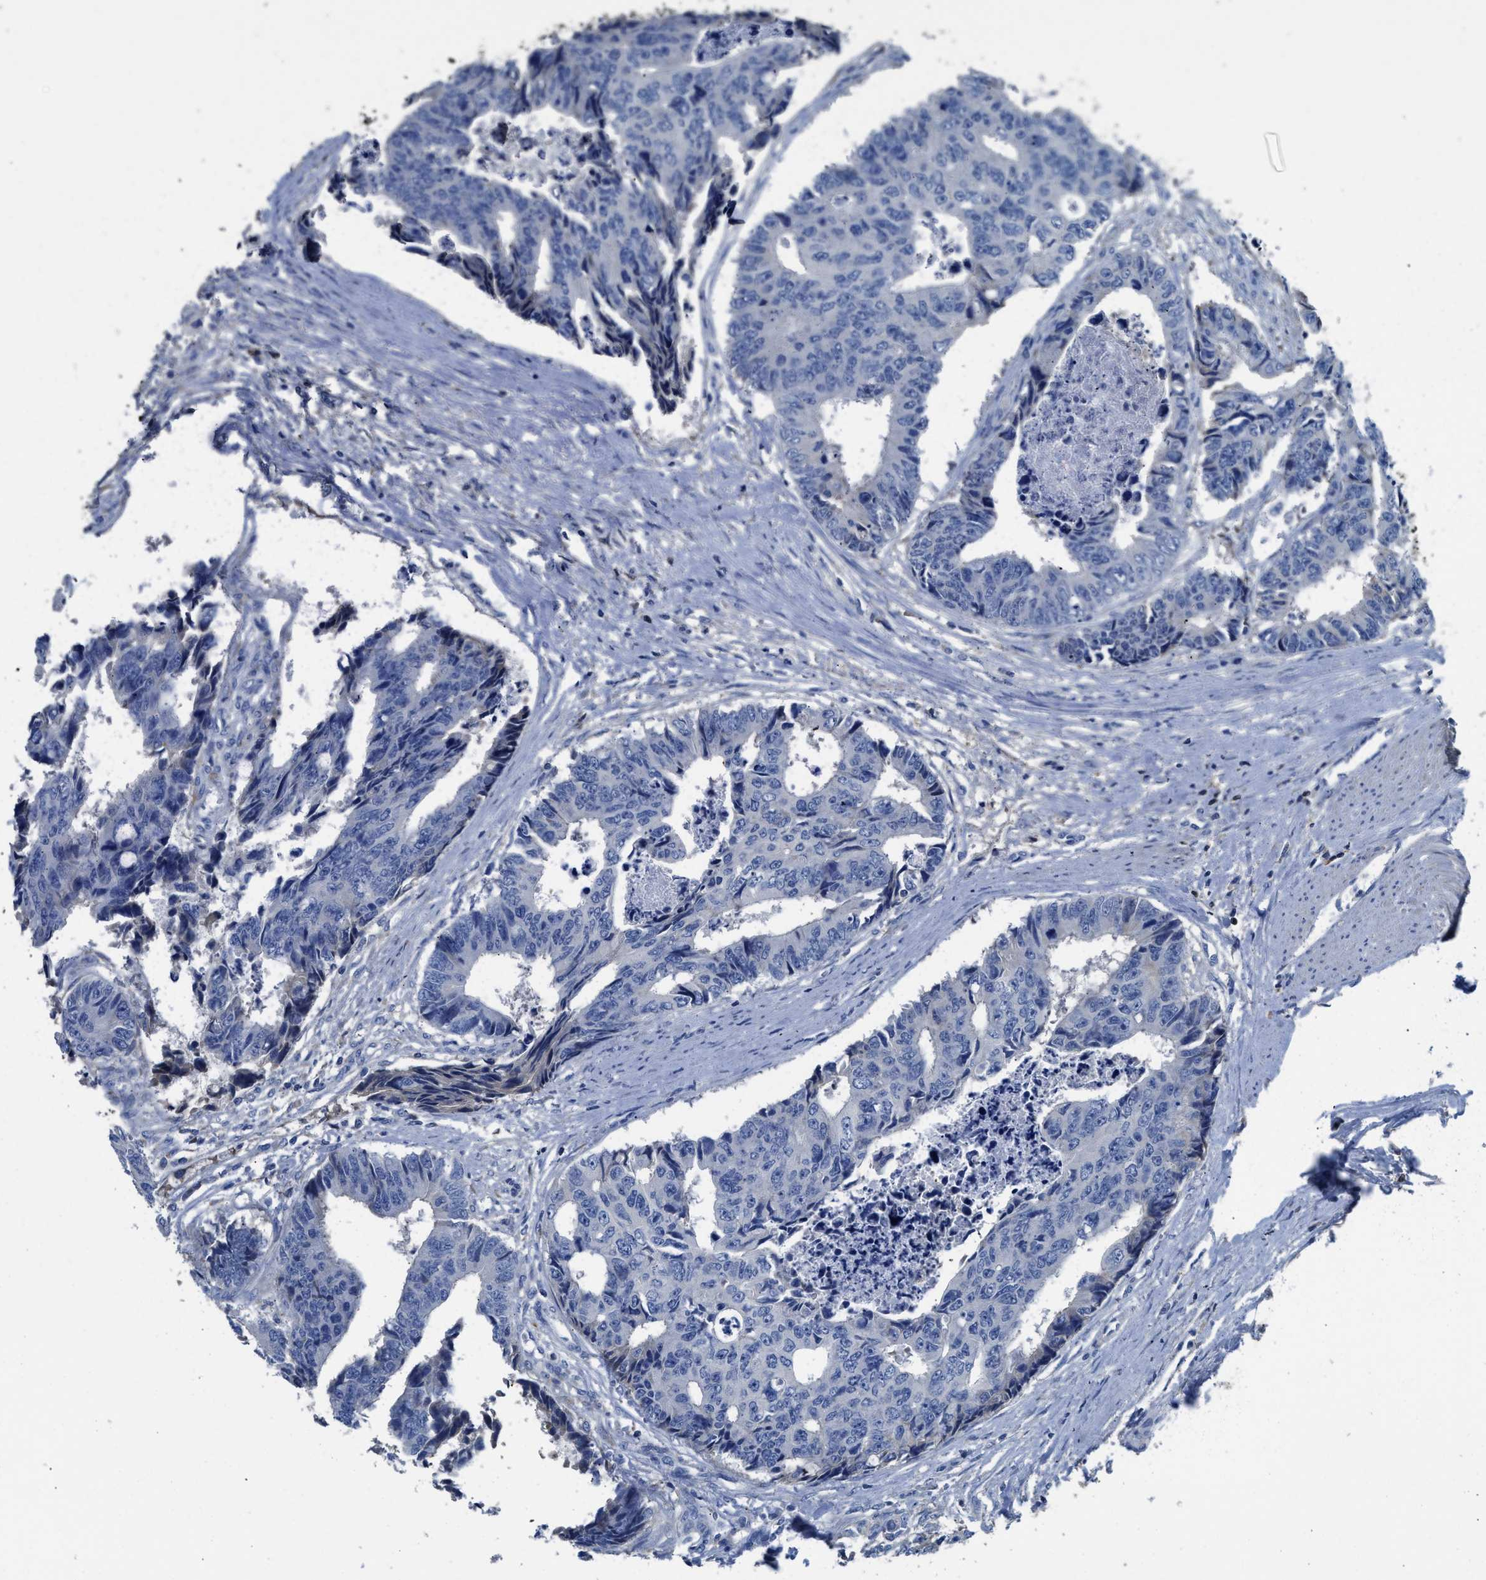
{"staining": {"intensity": "negative", "quantity": "none", "location": "none"}, "tissue": "colorectal cancer", "cell_type": "Tumor cells", "image_type": "cancer", "snomed": [{"axis": "morphology", "description": "Adenocarcinoma, NOS"}, {"axis": "topography", "description": "Rectum"}], "caption": "High magnification brightfield microscopy of adenocarcinoma (colorectal) stained with DAB (brown) and counterstained with hematoxylin (blue): tumor cells show no significant expression.", "gene": "C1S", "patient": {"sex": "male", "age": 84}}